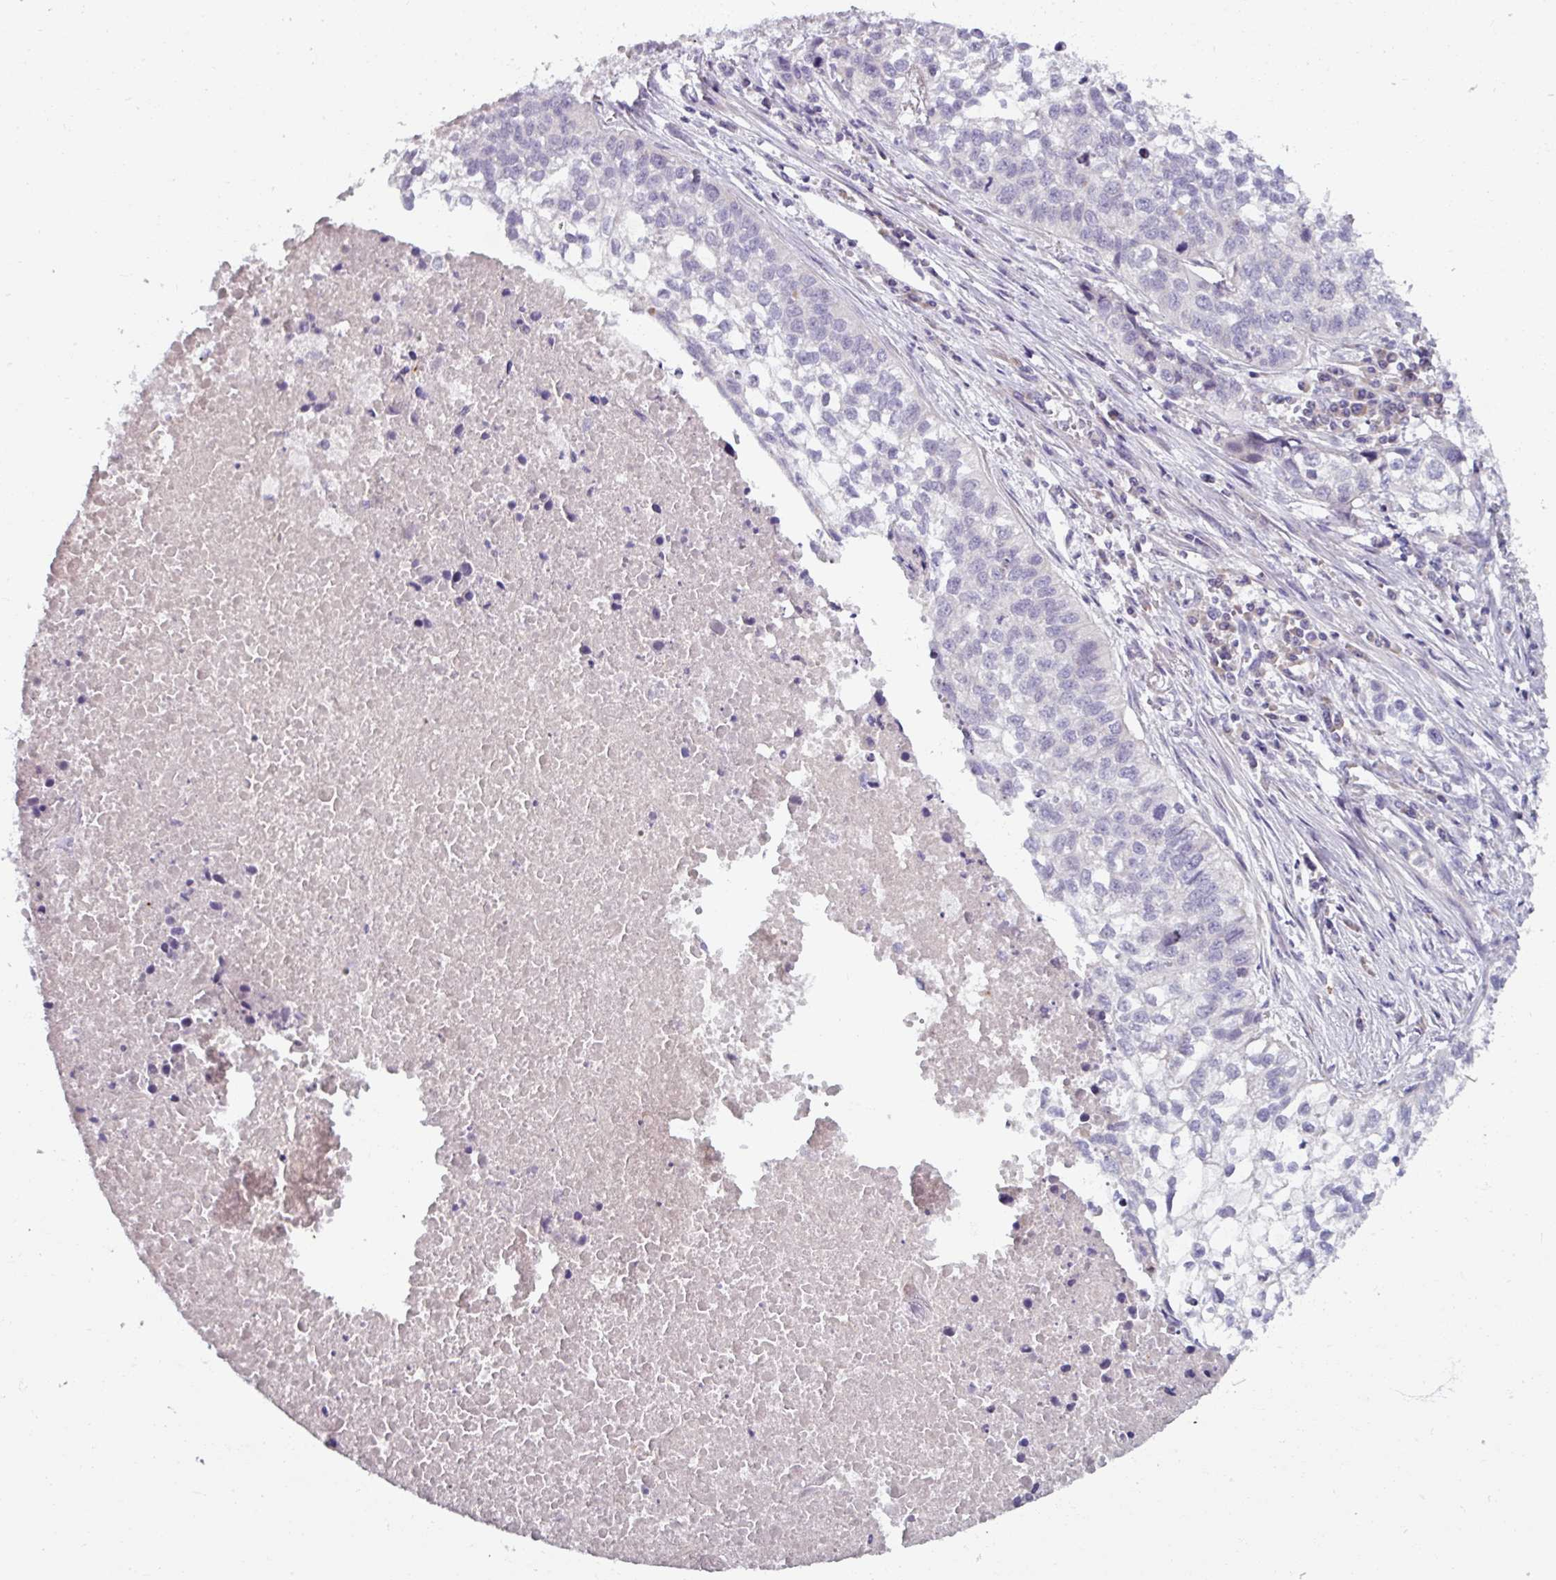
{"staining": {"intensity": "negative", "quantity": "none", "location": "none"}, "tissue": "lung cancer", "cell_type": "Tumor cells", "image_type": "cancer", "snomed": [{"axis": "morphology", "description": "Squamous cell carcinoma, NOS"}, {"axis": "topography", "description": "Lung"}], "caption": "IHC of human lung cancer (squamous cell carcinoma) exhibits no staining in tumor cells.", "gene": "SMIM11", "patient": {"sex": "male", "age": 74}}